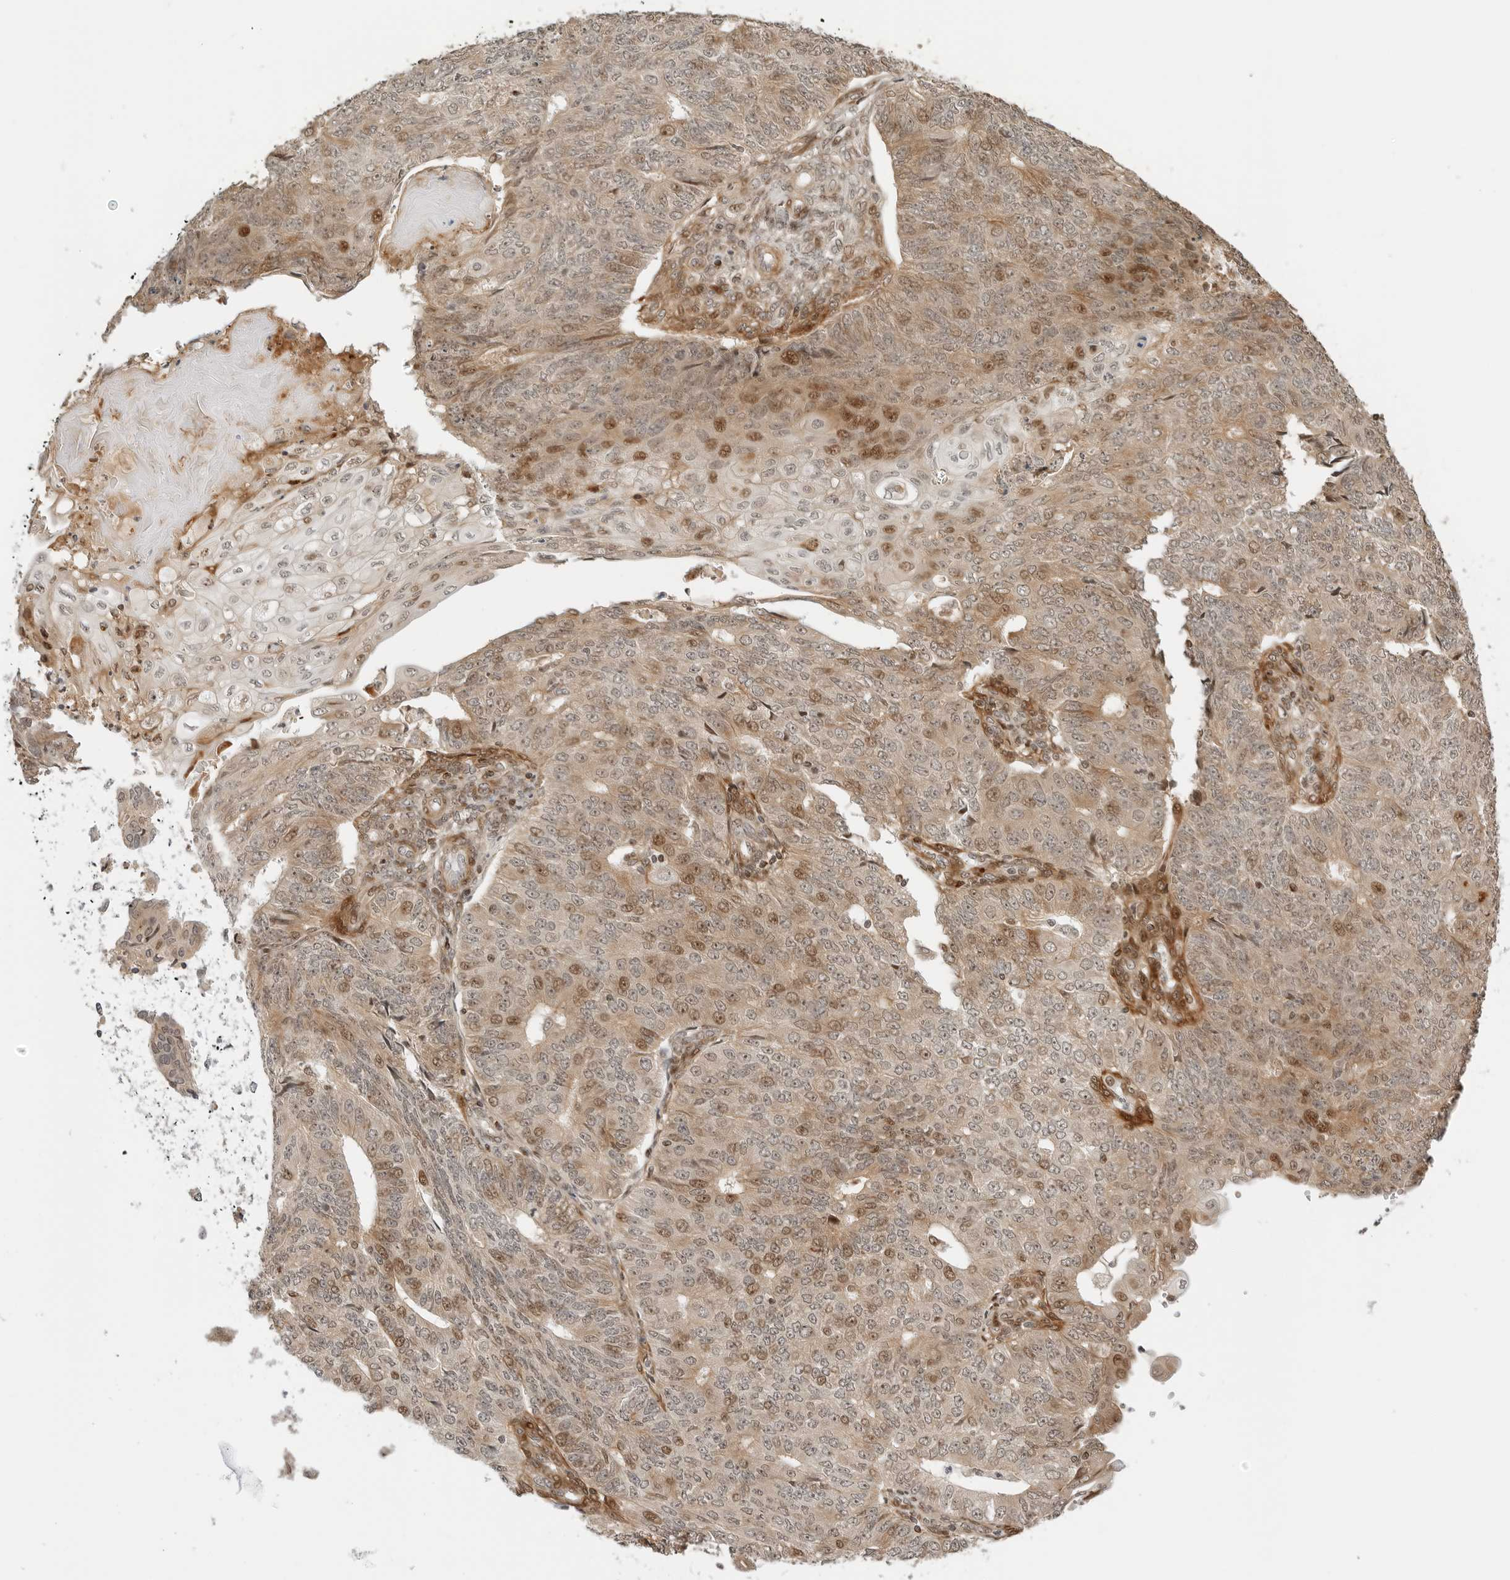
{"staining": {"intensity": "moderate", "quantity": "25%-75%", "location": "cytoplasmic/membranous,nuclear"}, "tissue": "endometrial cancer", "cell_type": "Tumor cells", "image_type": "cancer", "snomed": [{"axis": "morphology", "description": "Adenocarcinoma, NOS"}, {"axis": "topography", "description": "Endometrium"}], "caption": "IHC micrograph of neoplastic tissue: endometrial adenocarcinoma stained using immunohistochemistry exhibits medium levels of moderate protein expression localized specifically in the cytoplasmic/membranous and nuclear of tumor cells, appearing as a cytoplasmic/membranous and nuclear brown color.", "gene": "GEM", "patient": {"sex": "female", "age": 32}}